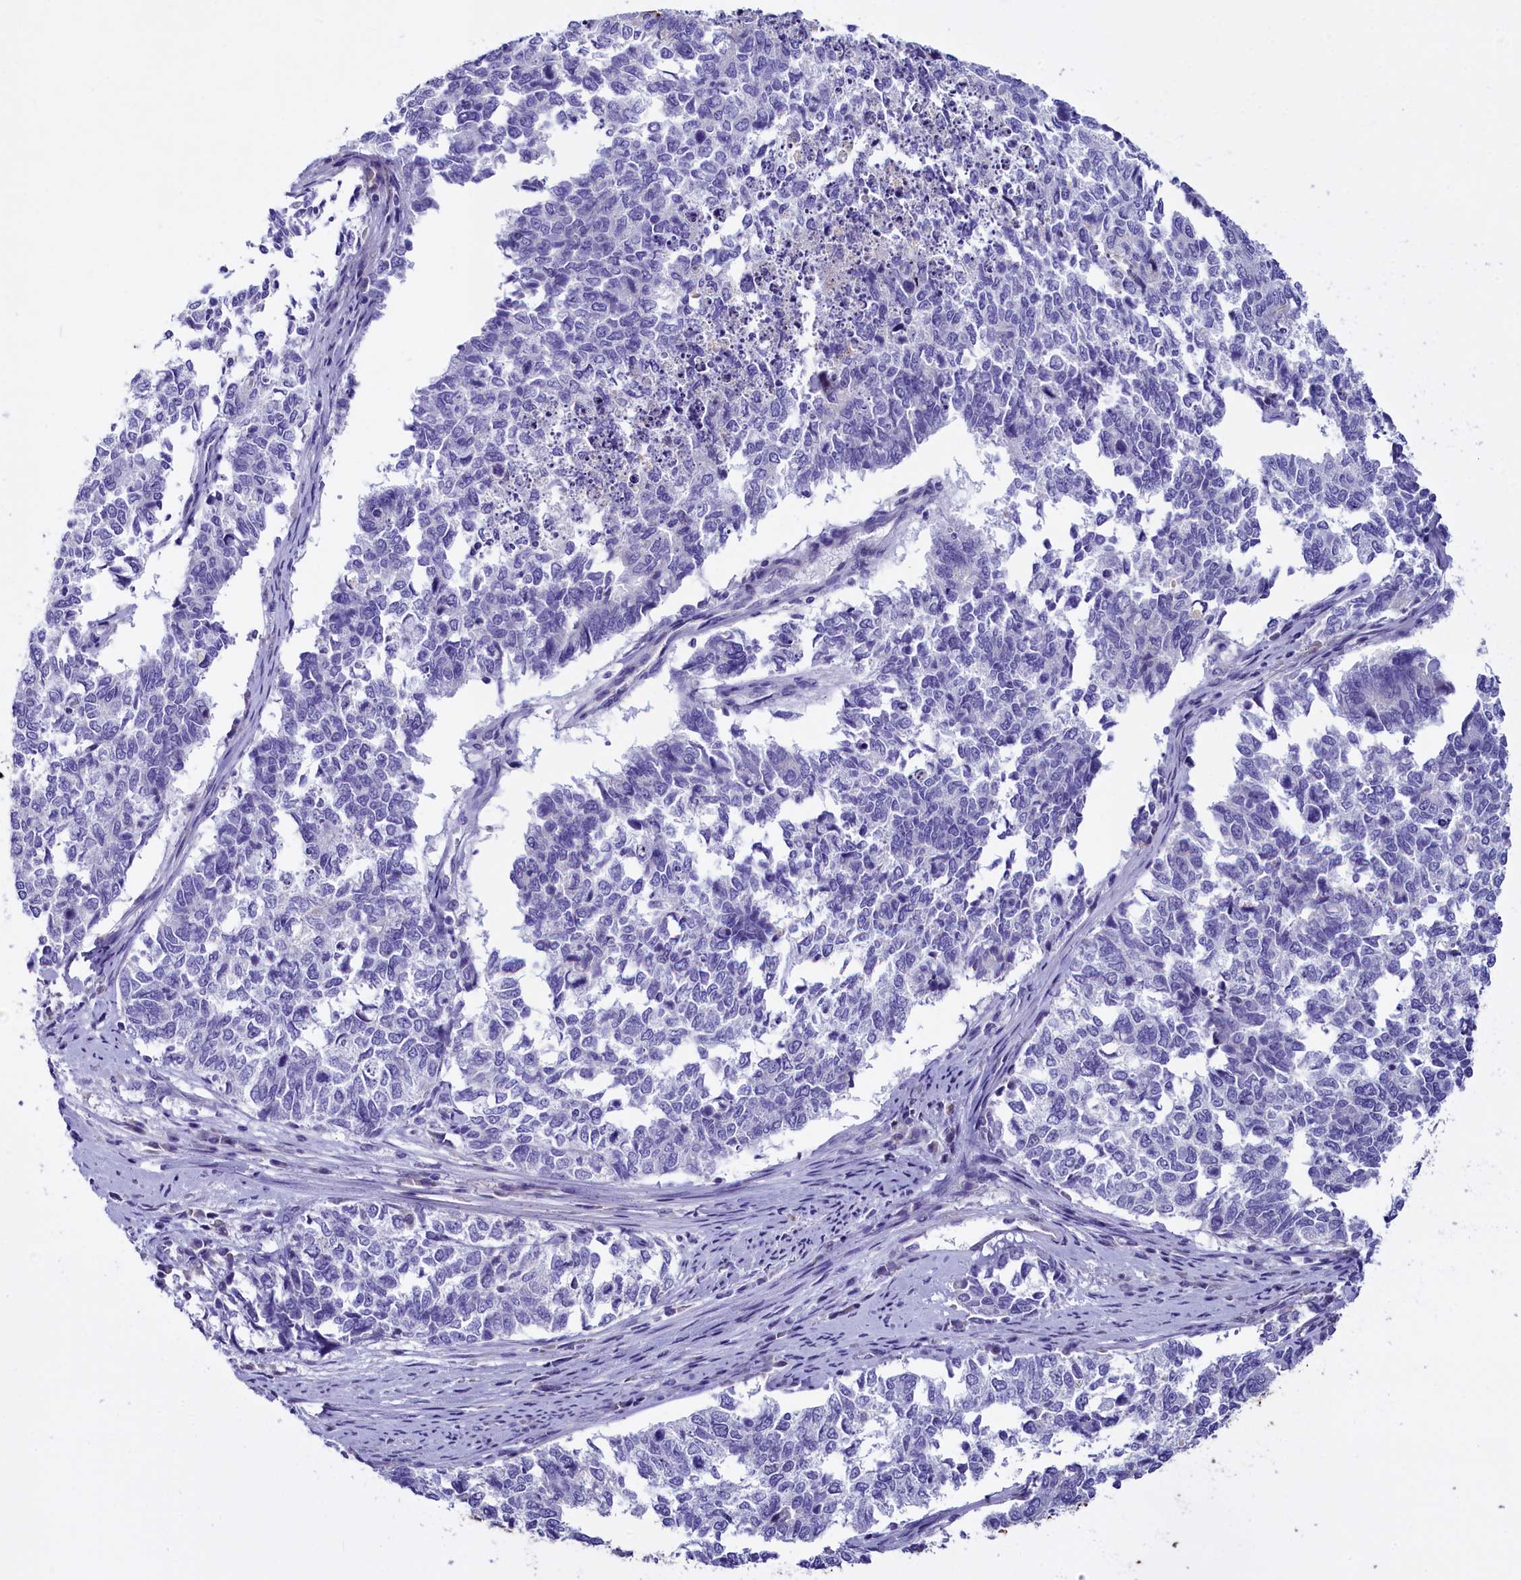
{"staining": {"intensity": "negative", "quantity": "none", "location": "none"}, "tissue": "cervical cancer", "cell_type": "Tumor cells", "image_type": "cancer", "snomed": [{"axis": "morphology", "description": "Squamous cell carcinoma, NOS"}, {"axis": "topography", "description": "Cervix"}], "caption": "Cervical squamous cell carcinoma was stained to show a protein in brown. There is no significant positivity in tumor cells. (Stains: DAB immunohistochemistry (IHC) with hematoxylin counter stain, Microscopy: brightfield microscopy at high magnification).", "gene": "RTTN", "patient": {"sex": "female", "age": 63}}